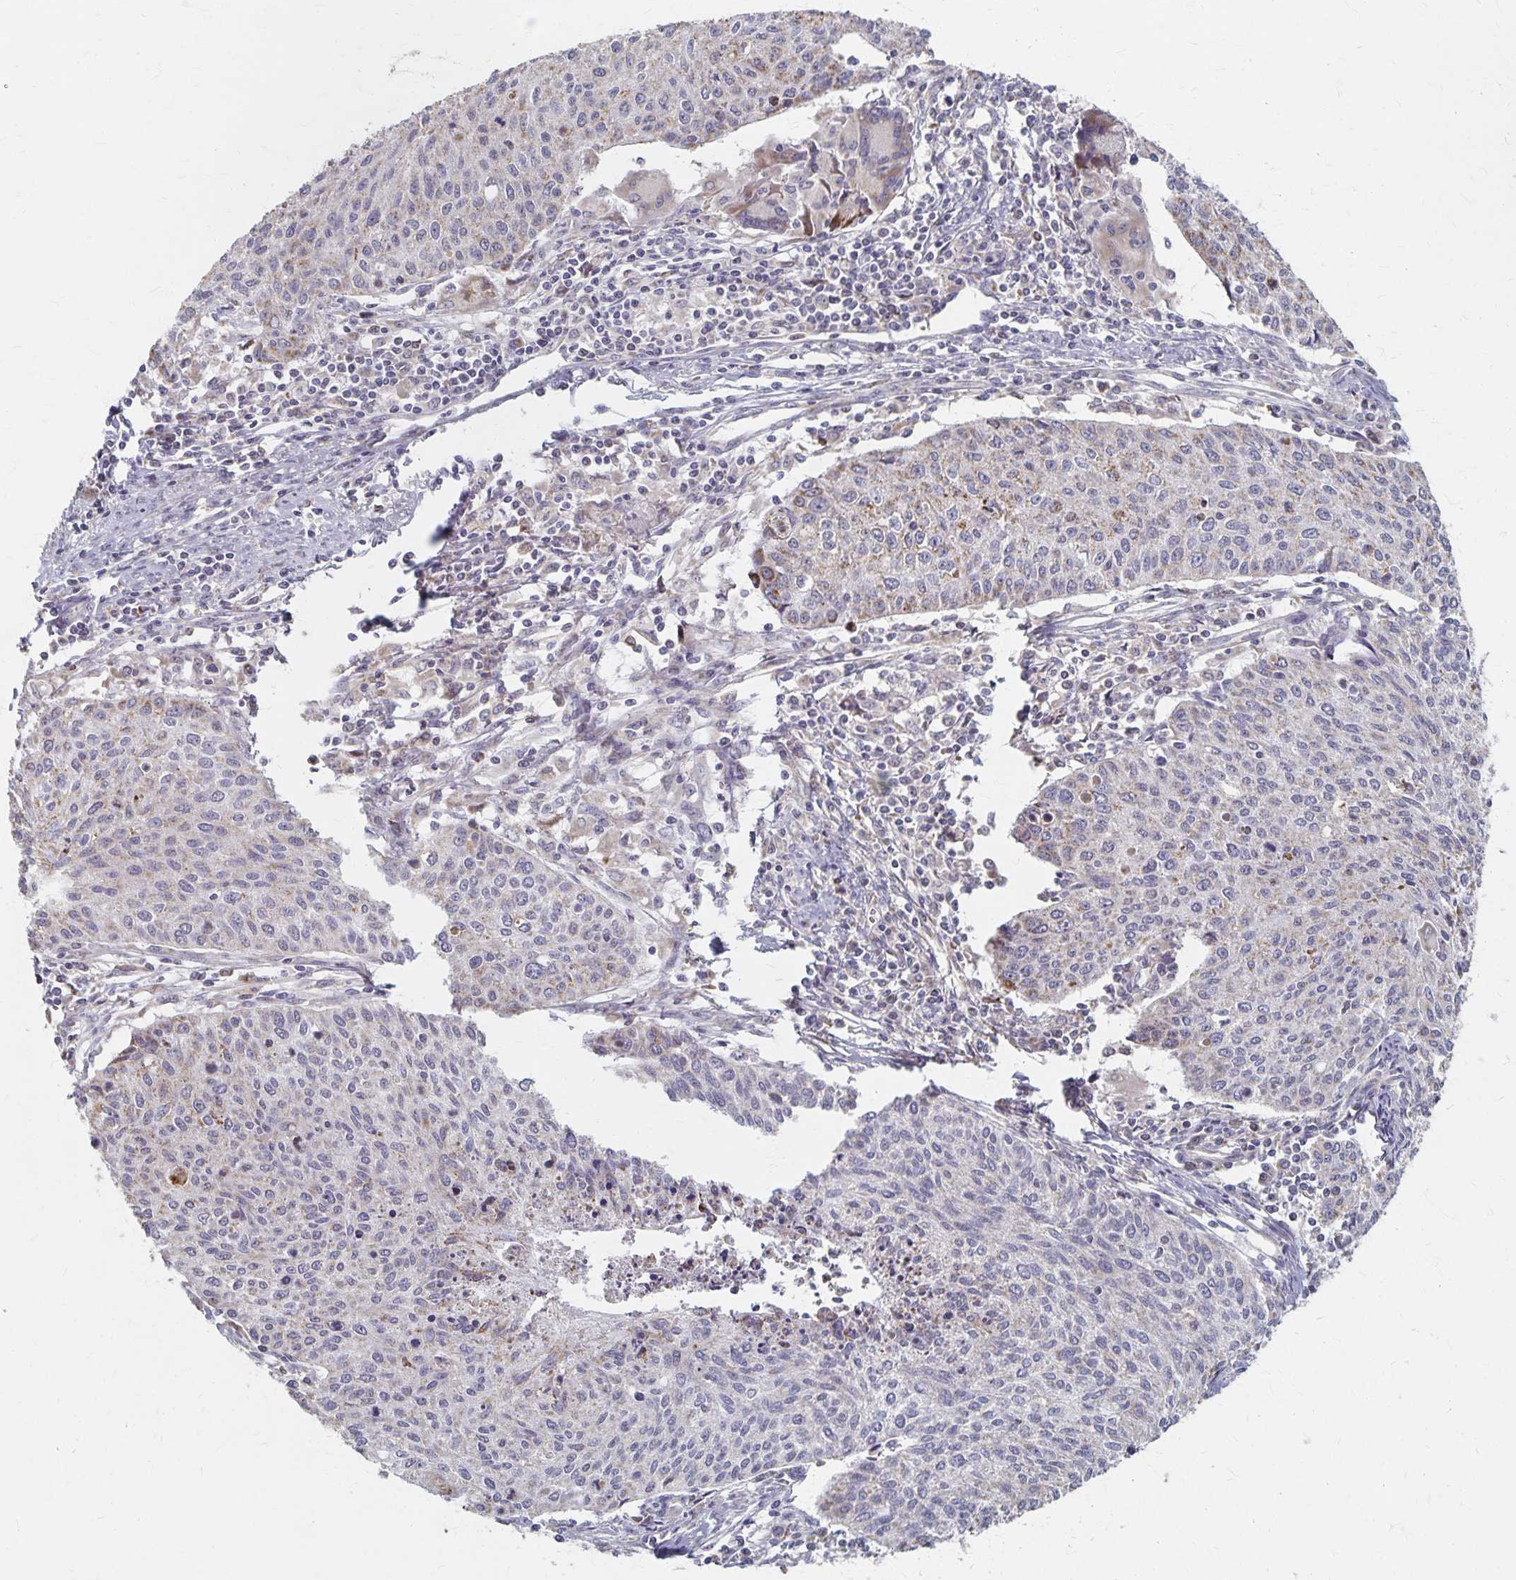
{"staining": {"intensity": "moderate", "quantity": "<25%", "location": "cytoplasmic/membranous"}, "tissue": "cervical cancer", "cell_type": "Tumor cells", "image_type": "cancer", "snomed": [{"axis": "morphology", "description": "Squamous cell carcinoma, NOS"}, {"axis": "topography", "description": "Cervix"}], "caption": "A brown stain labels moderate cytoplasmic/membranous positivity of a protein in squamous cell carcinoma (cervical) tumor cells. (DAB (3,3'-diaminobenzidine) = brown stain, brightfield microscopy at high magnification).", "gene": "DYRK4", "patient": {"sex": "female", "age": 38}}